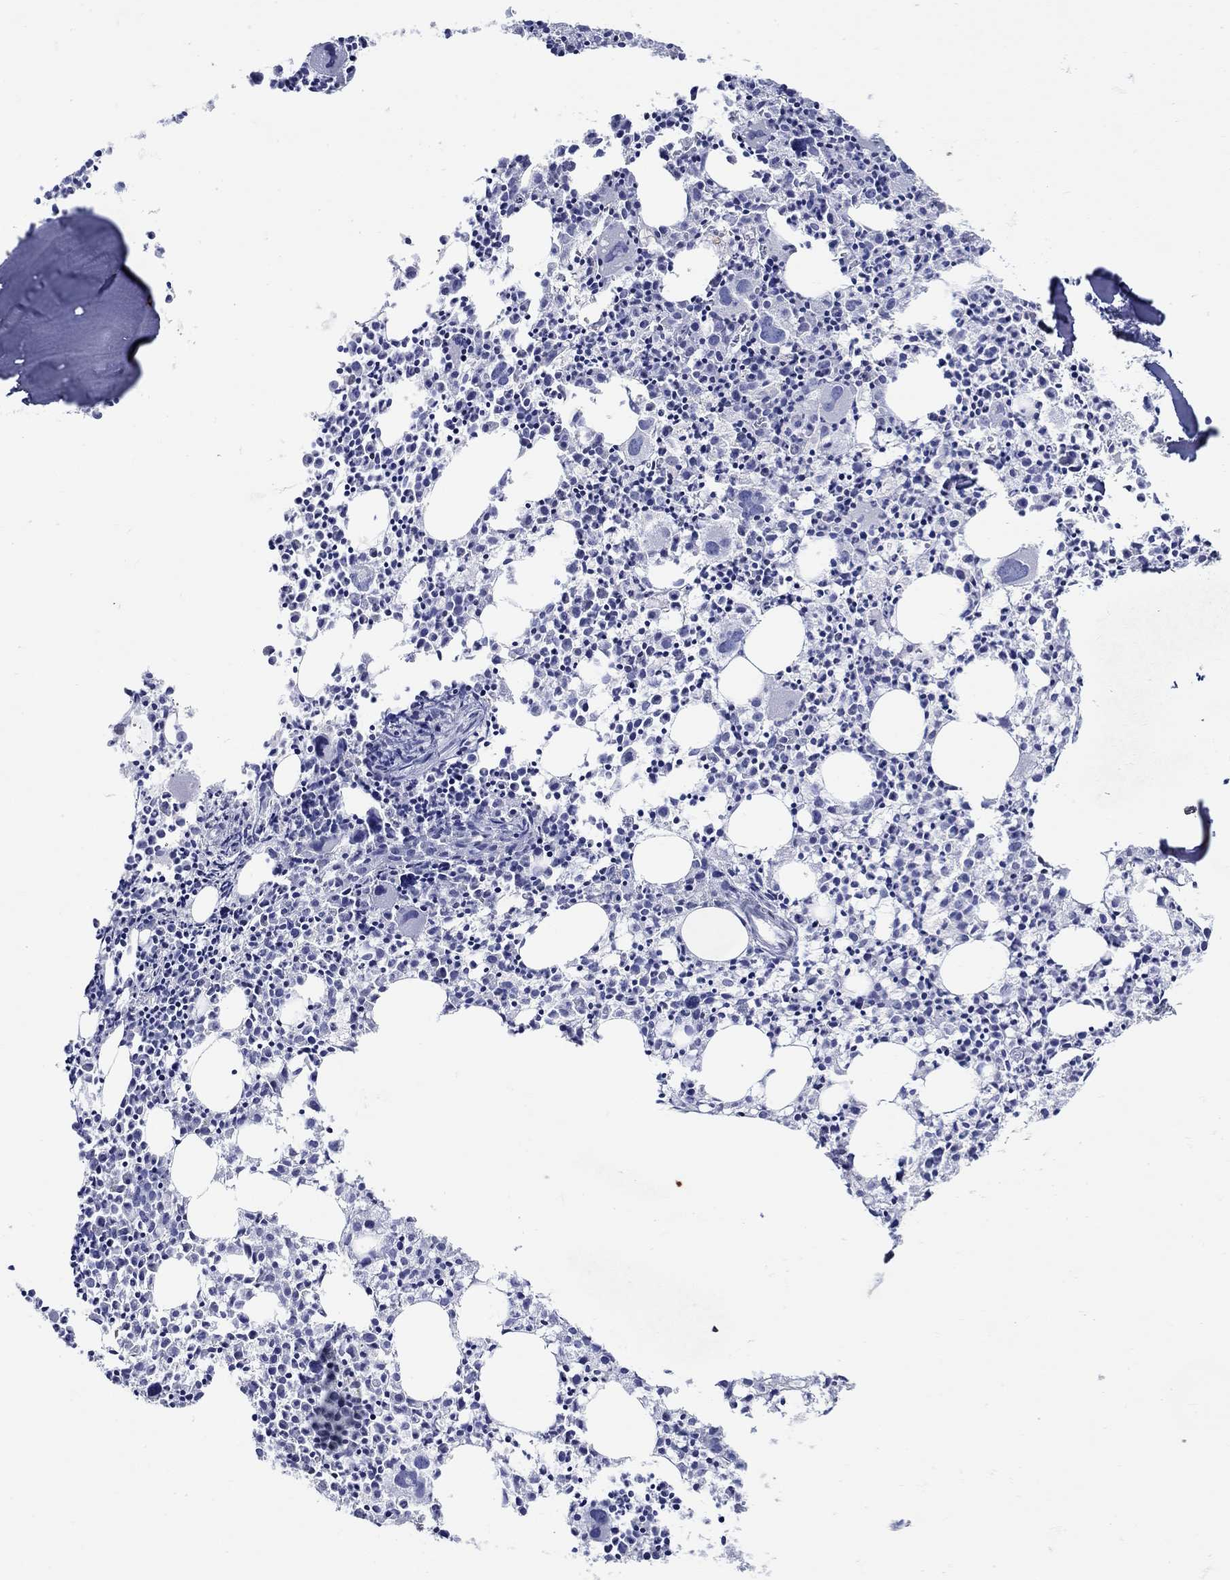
{"staining": {"intensity": "negative", "quantity": "none", "location": "none"}, "tissue": "bone marrow", "cell_type": "Hematopoietic cells", "image_type": "normal", "snomed": [{"axis": "morphology", "description": "Normal tissue, NOS"}, {"axis": "morphology", "description": "Inflammation, NOS"}, {"axis": "topography", "description": "Bone marrow"}], "caption": "Immunohistochemistry (IHC) micrograph of normal bone marrow: bone marrow stained with DAB (3,3'-diaminobenzidine) displays no significant protein positivity in hematopoietic cells. The staining was performed using DAB (3,3'-diaminobenzidine) to visualize the protein expression in brown, while the nuclei were stained in blue with hematoxylin (Magnification: 20x).", "gene": "CRYGA", "patient": {"sex": "male", "age": 3}}